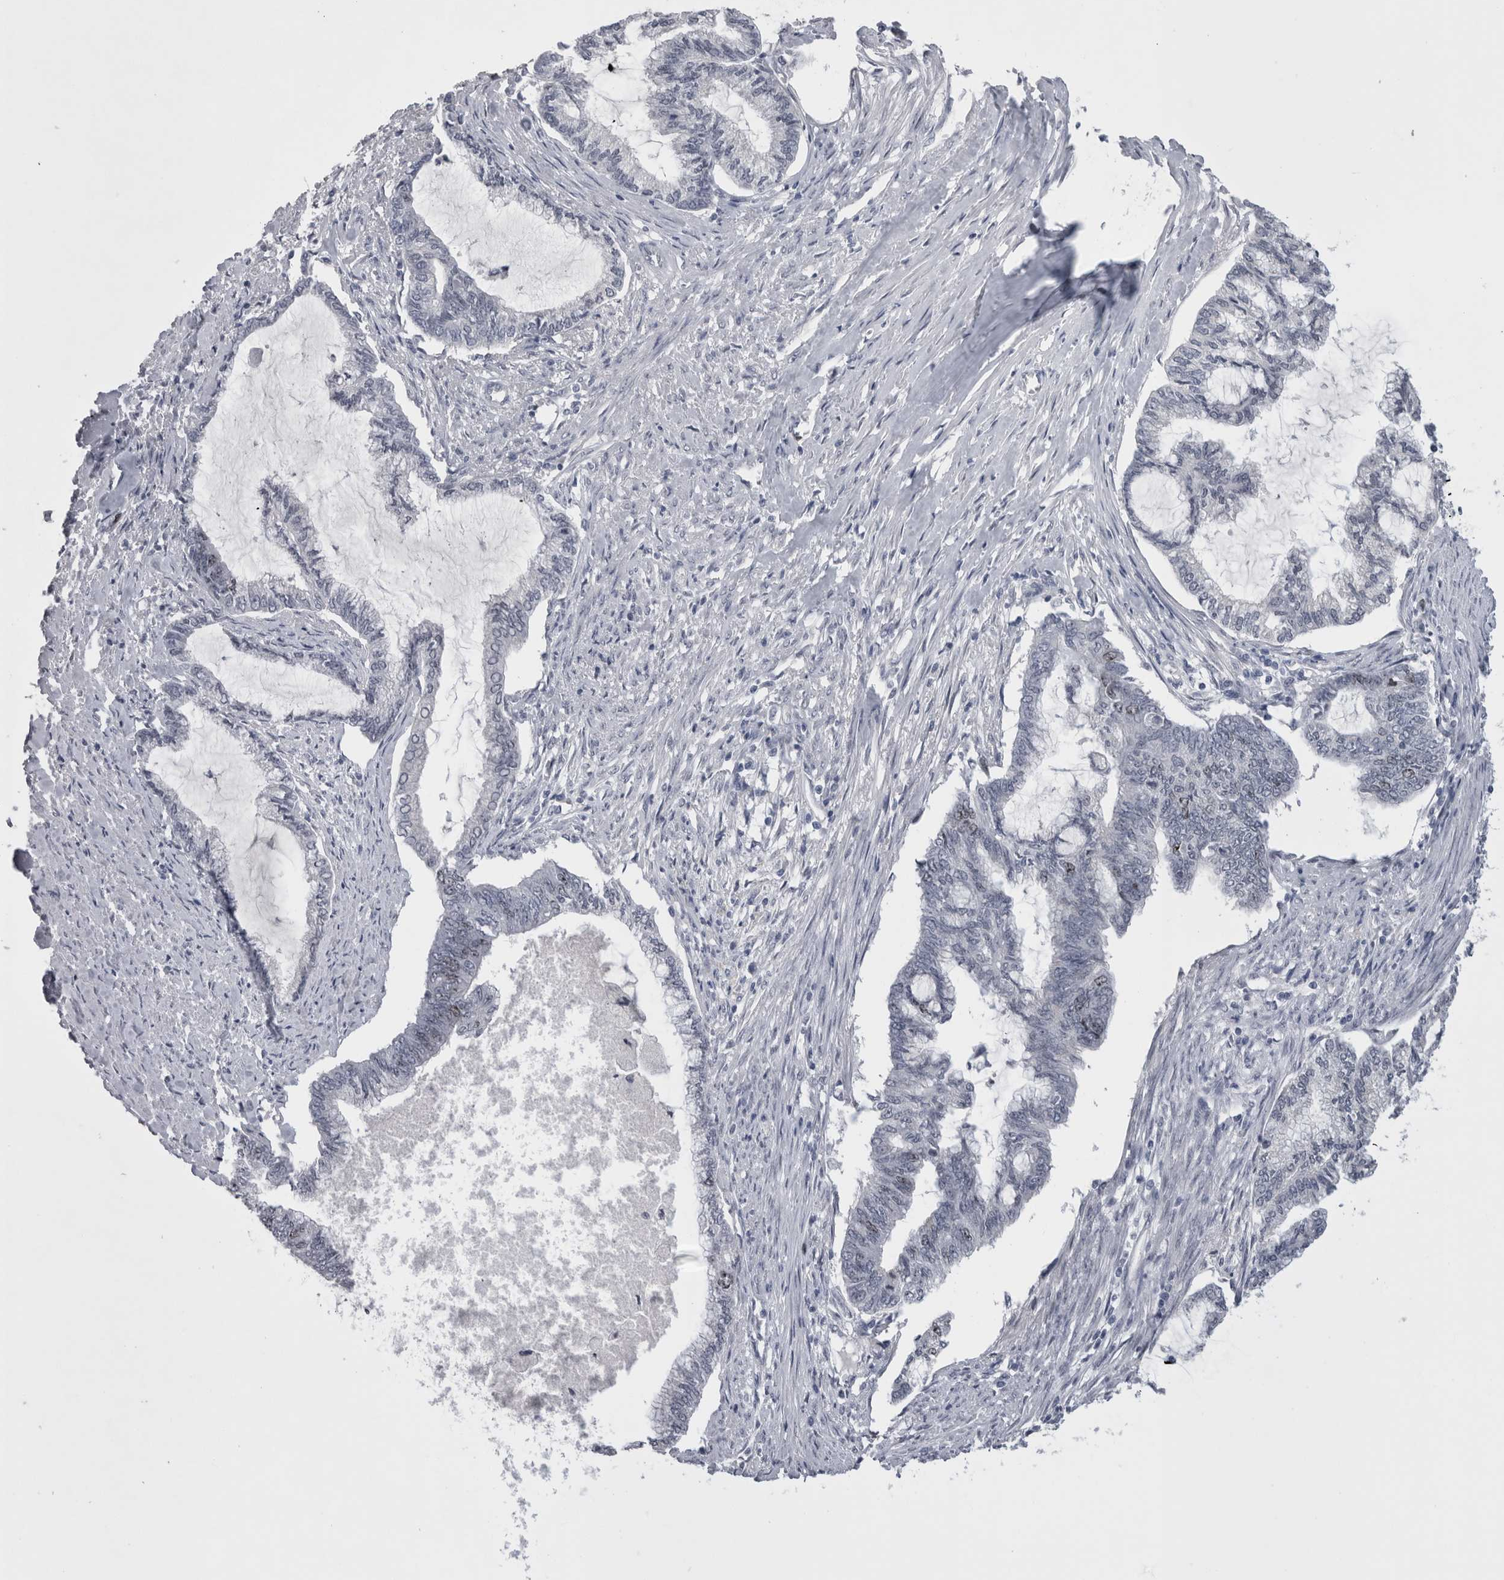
{"staining": {"intensity": "negative", "quantity": "none", "location": "none"}, "tissue": "endometrial cancer", "cell_type": "Tumor cells", "image_type": "cancer", "snomed": [{"axis": "morphology", "description": "Adenocarcinoma, NOS"}, {"axis": "topography", "description": "Endometrium"}], "caption": "Immunohistochemistry (IHC) micrograph of neoplastic tissue: human endometrial cancer (adenocarcinoma) stained with DAB displays no significant protein expression in tumor cells.", "gene": "KIF18B", "patient": {"sex": "female", "age": 86}}